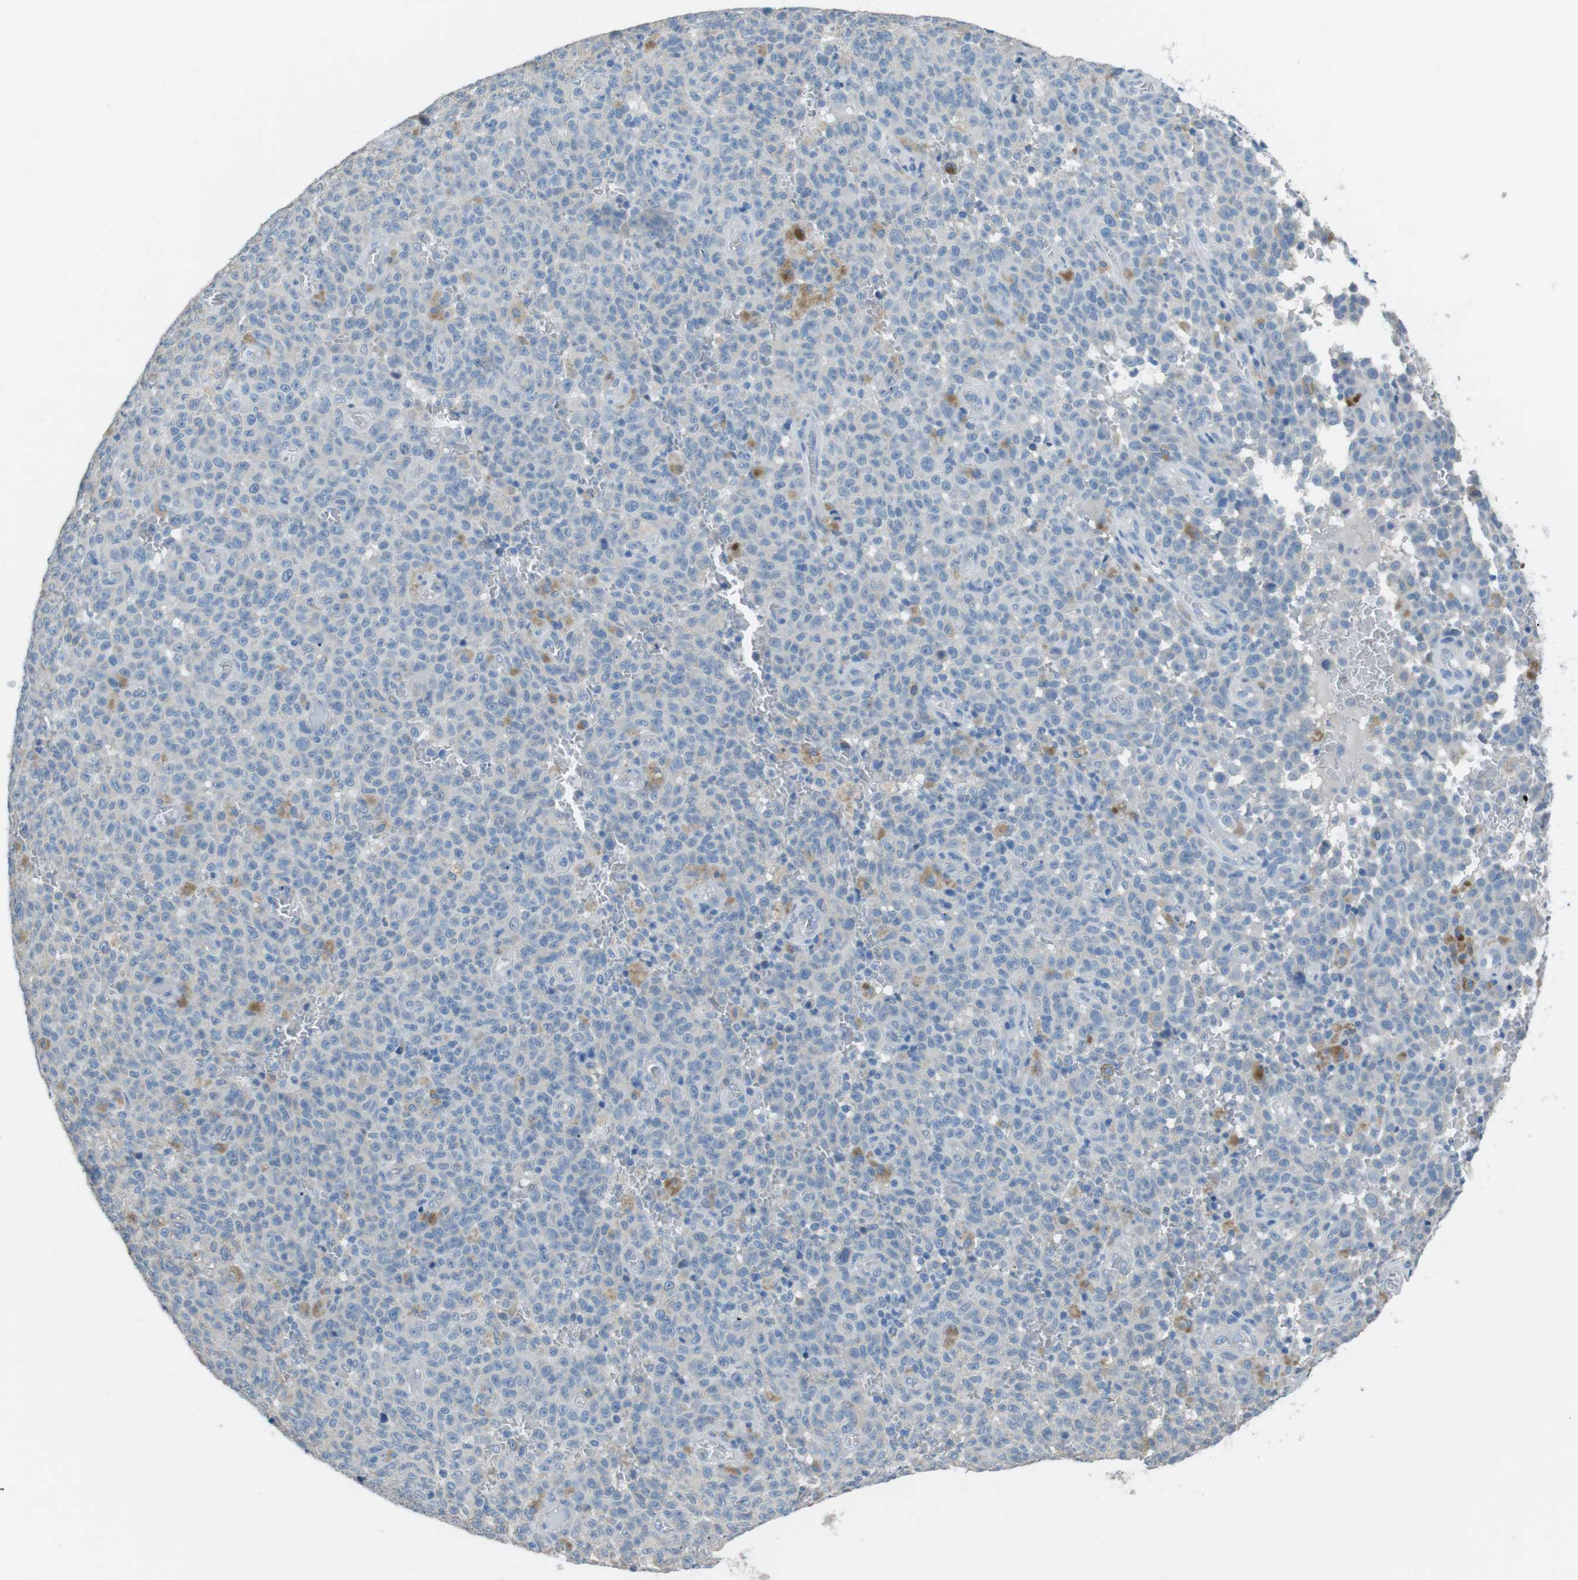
{"staining": {"intensity": "negative", "quantity": "none", "location": "none"}, "tissue": "melanoma", "cell_type": "Tumor cells", "image_type": "cancer", "snomed": [{"axis": "morphology", "description": "Malignant melanoma, NOS"}, {"axis": "topography", "description": "Skin"}], "caption": "An immunohistochemistry (IHC) micrograph of melanoma is shown. There is no staining in tumor cells of melanoma.", "gene": "CYP2C8", "patient": {"sex": "female", "age": 82}}